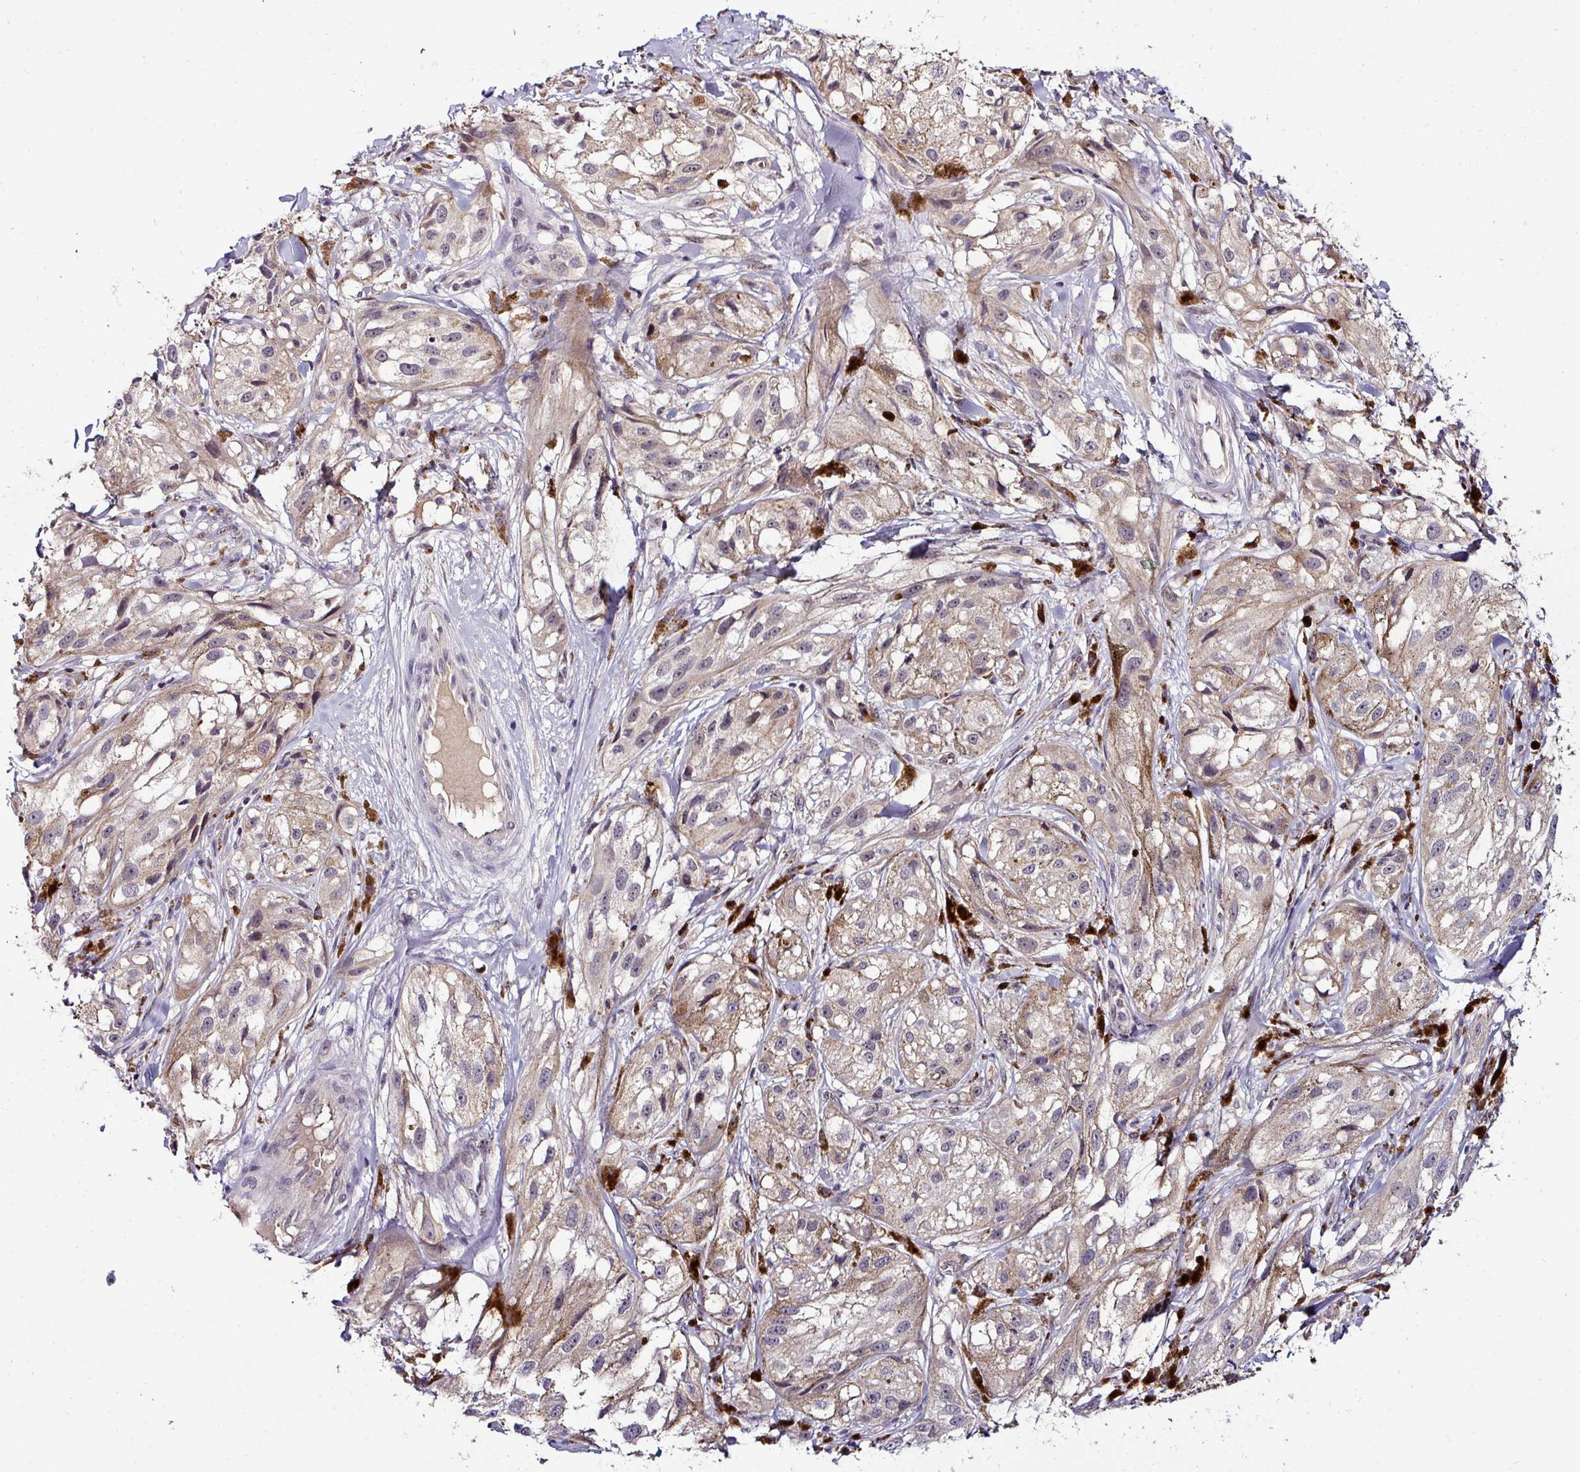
{"staining": {"intensity": "weak", "quantity": "<25%", "location": "cytoplasmic/membranous"}, "tissue": "melanoma", "cell_type": "Tumor cells", "image_type": "cancer", "snomed": [{"axis": "morphology", "description": "Malignant melanoma, NOS"}, {"axis": "topography", "description": "Skin"}], "caption": "This is a image of immunohistochemistry (IHC) staining of malignant melanoma, which shows no positivity in tumor cells.", "gene": "NAPSA", "patient": {"sex": "male", "age": 88}}